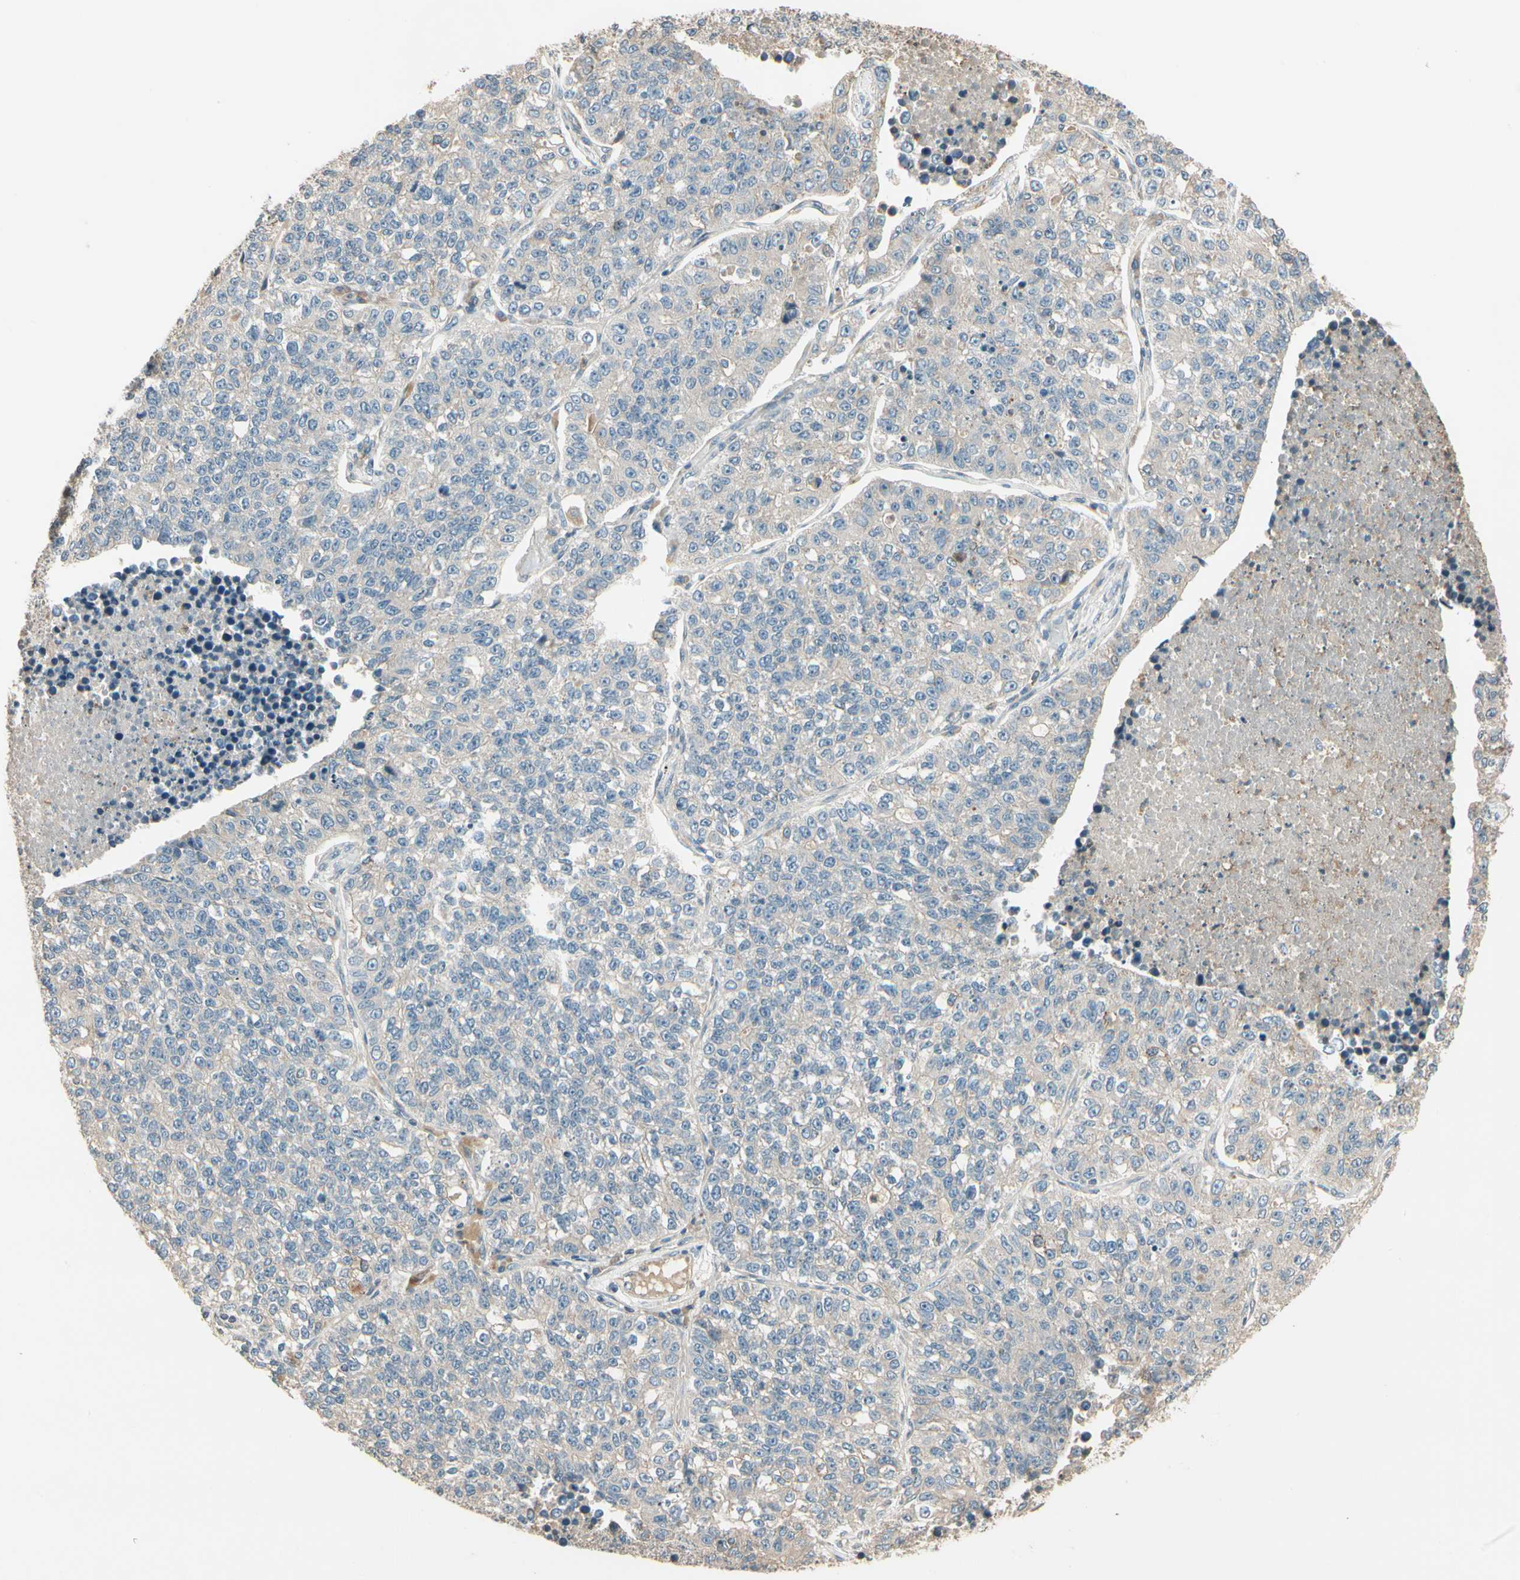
{"staining": {"intensity": "weak", "quantity": "25%-75%", "location": "cytoplasmic/membranous"}, "tissue": "lung cancer", "cell_type": "Tumor cells", "image_type": "cancer", "snomed": [{"axis": "morphology", "description": "Adenocarcinoma, NOS"}, {"axis": "topography", "description": "Lung"}], "caption": "Tumor cells display weak cytoplasmic/membranous positivity in about 25%-75% of cells in lung cancer (adenocarcinoma).", "gene": "TNFRSF21", "patient": {"sex": "male", "age": 49}}